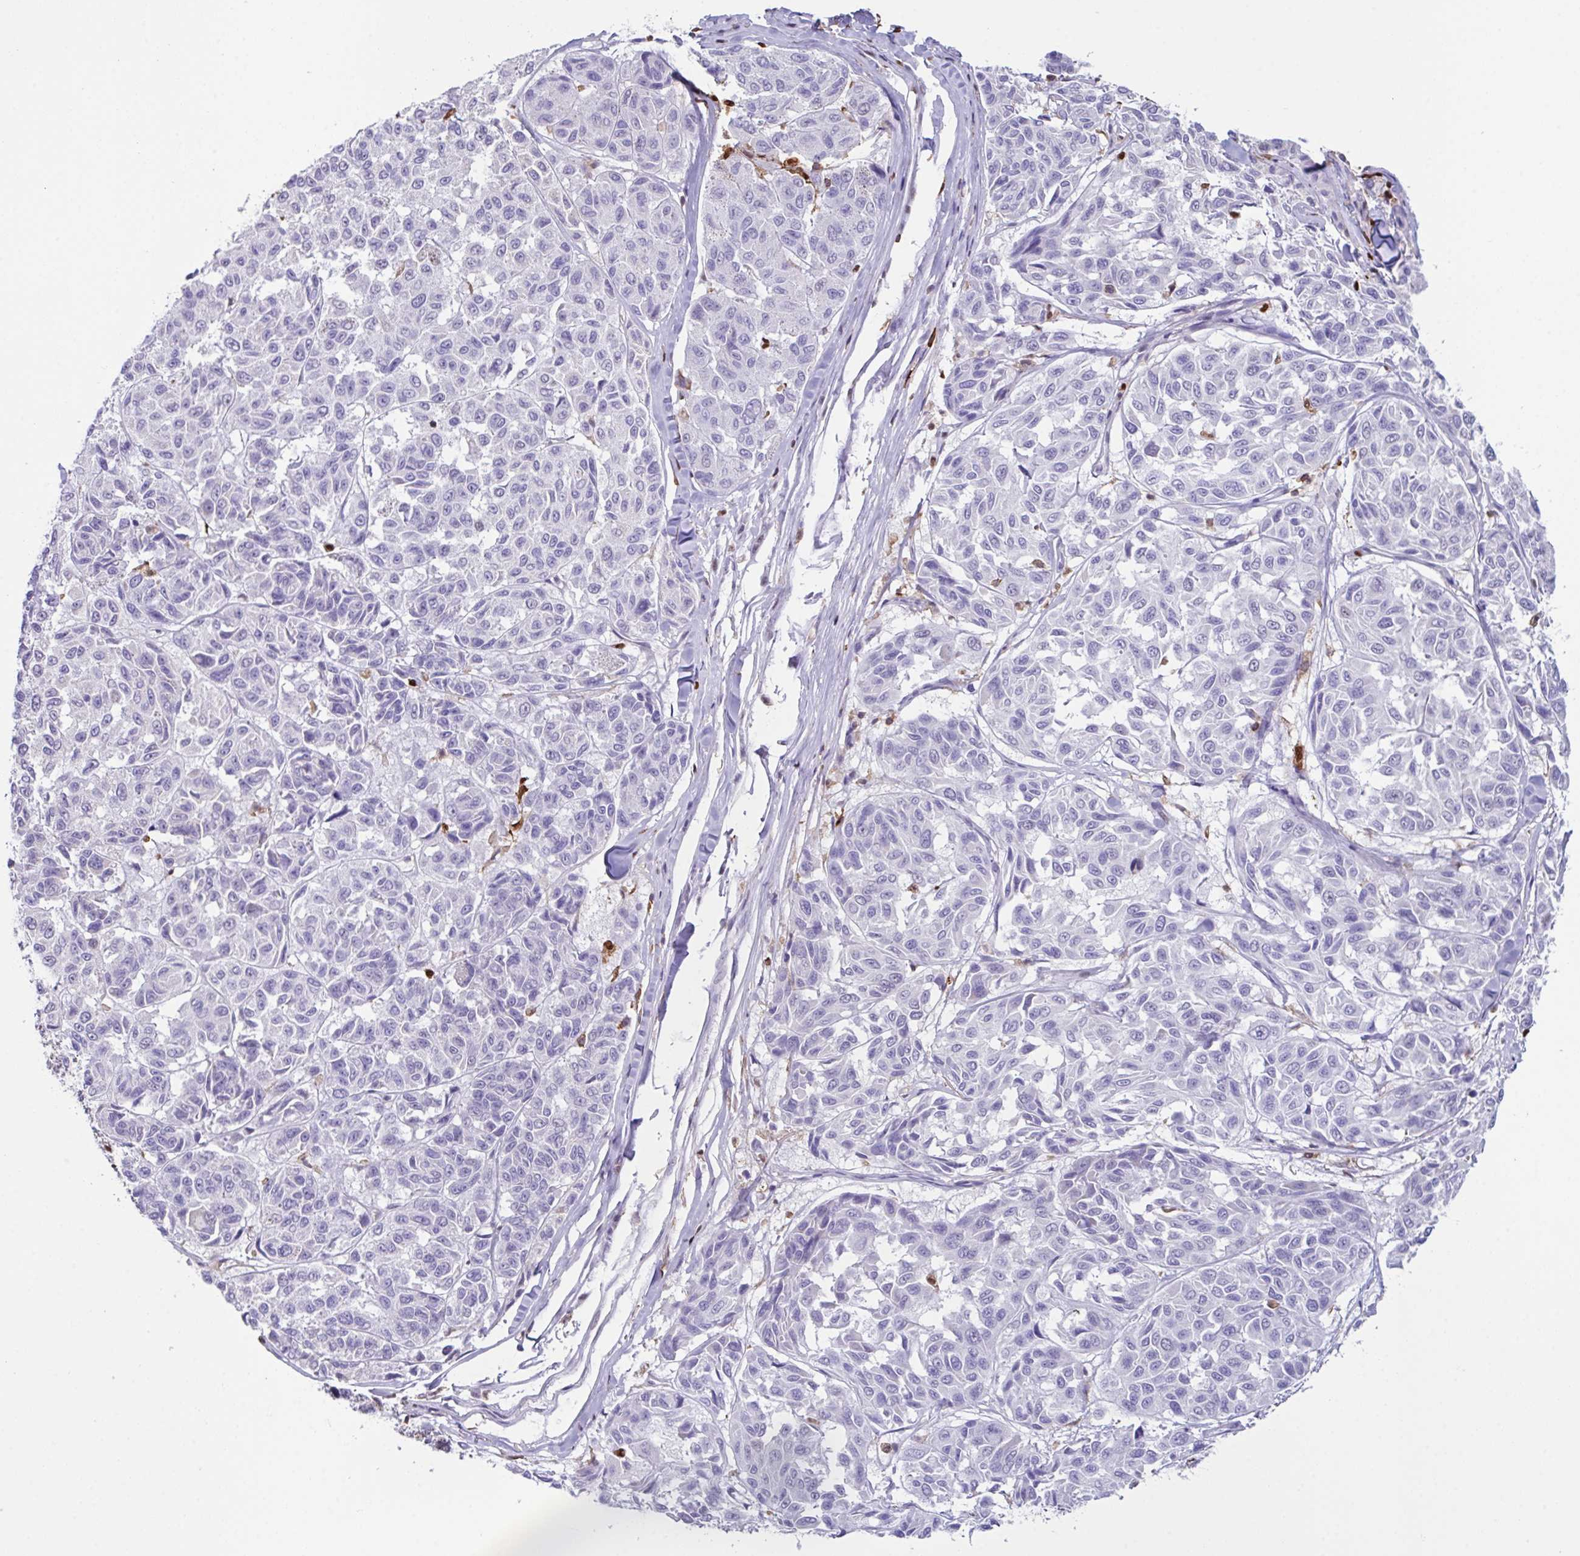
{"staining": {"intensity": "negative", "quantity": "none", "location": "none"}, "tissue": "melanoma", "cell_type": "Tumor cells", "image_type": "cancer", "snomed": [{"axis": "morphology", "description": "Malignant melanoma, NOS"}, {"axis": "topography", "description": "Skin"}], "caption": "IHC photomicrograph of neoplastic tissue: malignant melanoma stained with DAB (3,3'-diaminobenzidine) exhibits no significant protein positivity in tumor cells.", "gene": "BTBD10", "patient": {"sex": "female", "age": 66}}